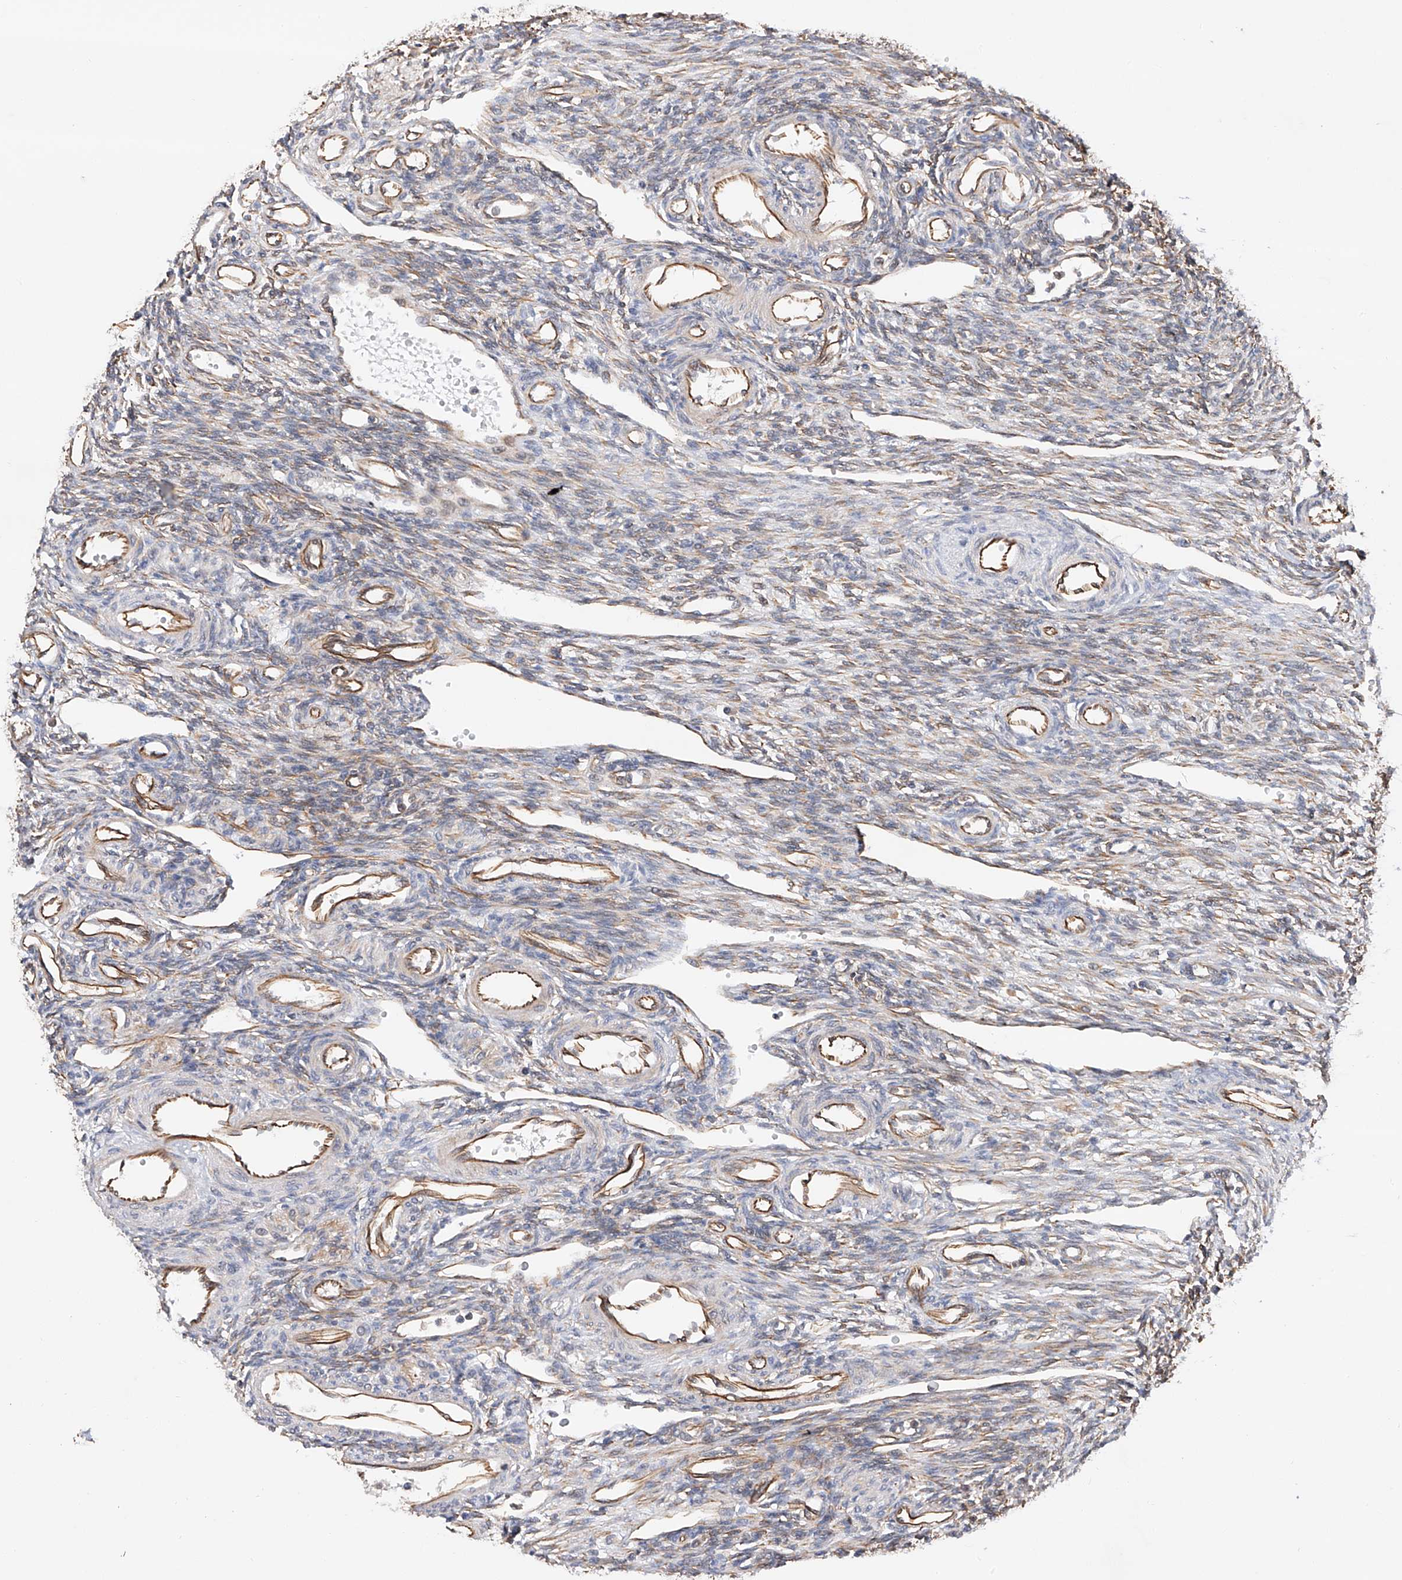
{"staining": {"intensity": "weak", "quantity": "<25%", "location": "cytoplasmic/membranous"}, "tissue": "ovary", "cell_type": "Ovarian stroma cells", "image_type": "normal", "snomed": [{"axis": "morphology", "description": "Normal tissue, NOS"}, {"axis": "morphology", "description": "Cyst, NOS"}, {"axis": "topography", "description": "Ovary"}], "caption": "Immunohistochemistry (IHC) histopathology image of normal ovary: ovary stained with DAB (3,3'-diaminobenzidine) displays no significant protein expression in ovarian stroma cells. (DAB (3,3'-diaminobenzidine) immunohistochemistry (IHC) visualized using brightfield microscopy, high magnification).", "gene": "AMD1", "patient": {"sex": "female", "age": 33}}